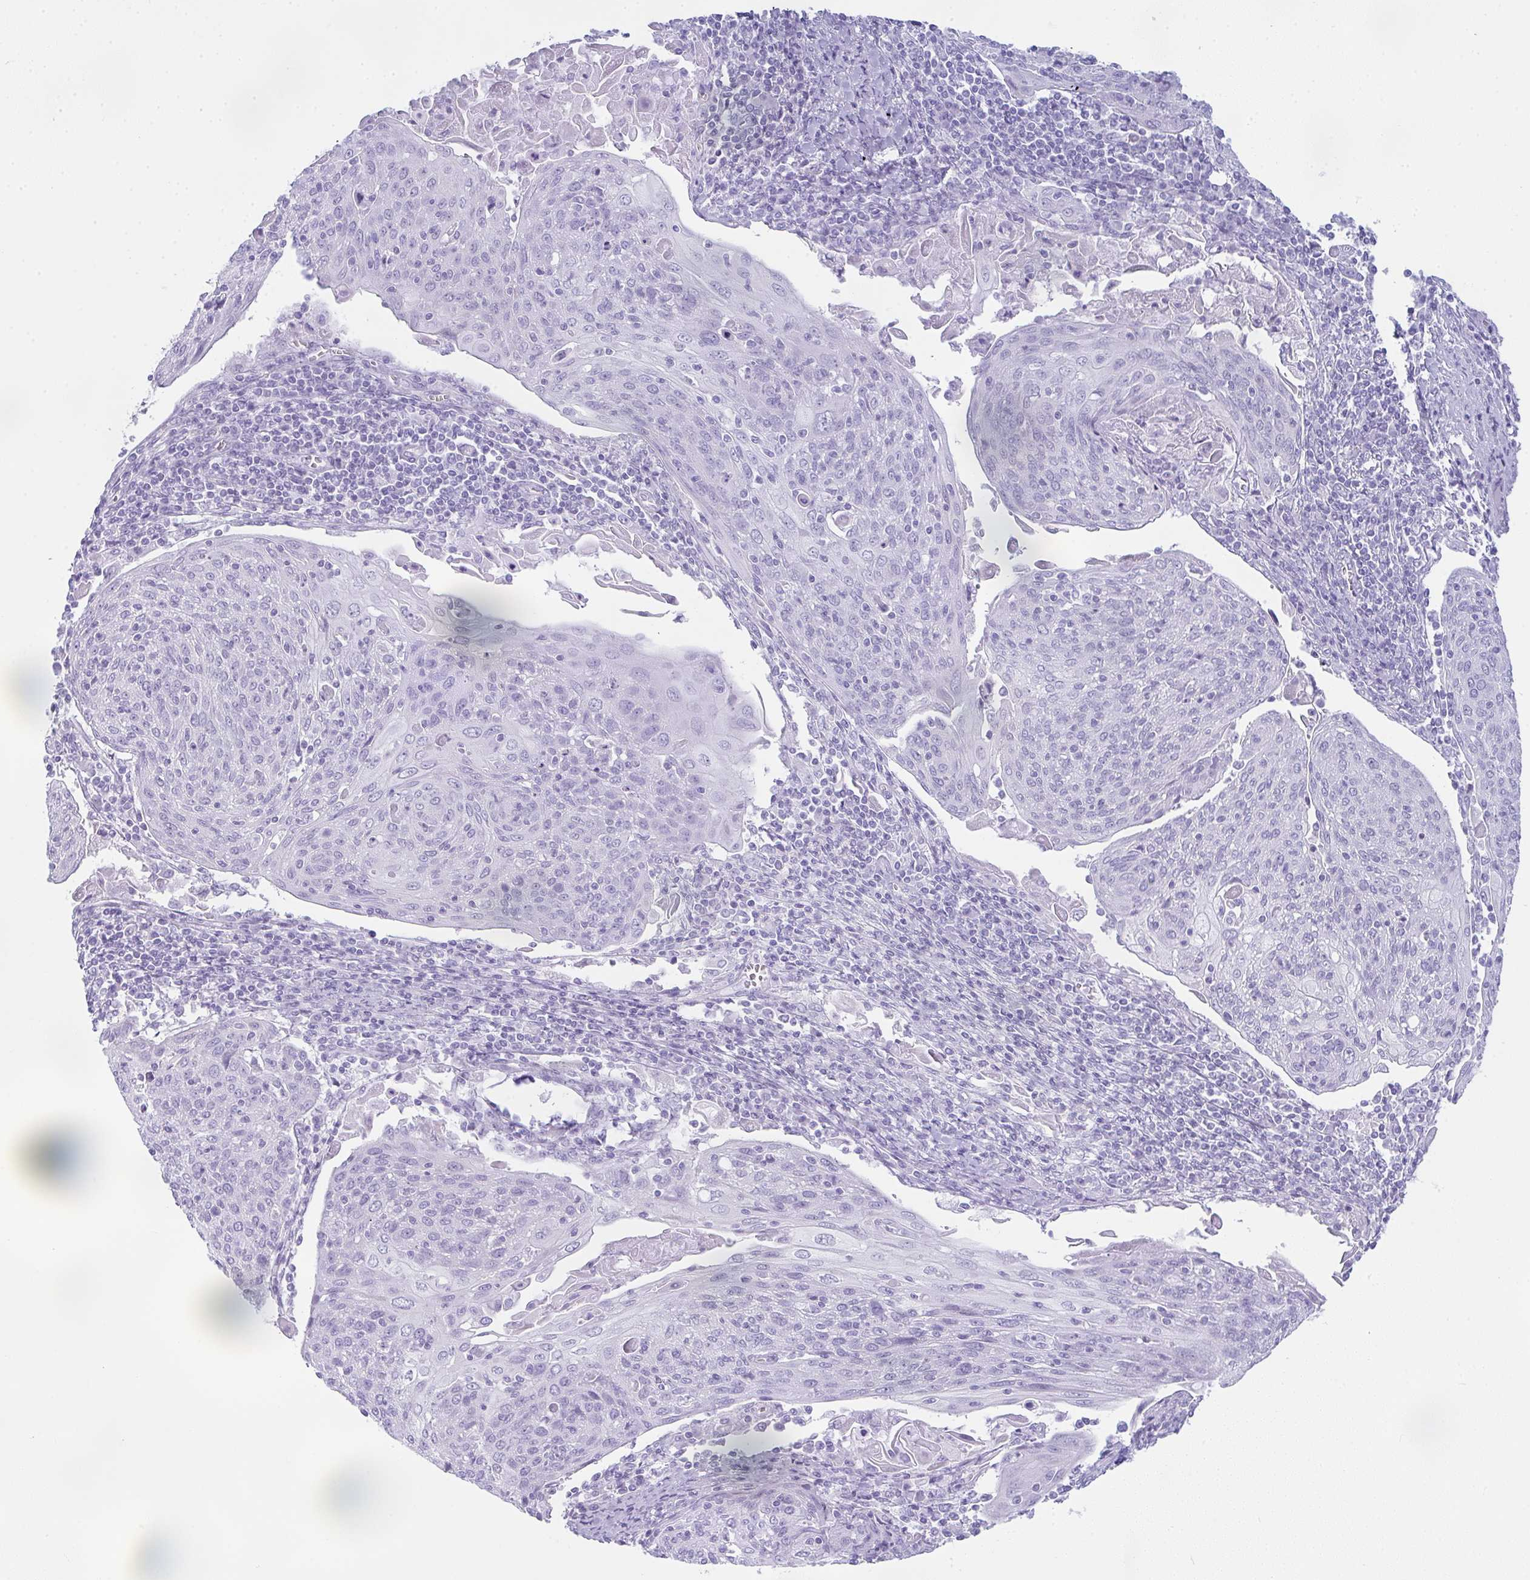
{"staining": {"intensity": "negative", "quantity": "none", "location": "none"}, "tissue": "cervical cancer", "cell_type": "Tumor cells", "image_type": "cancer", "snomed": [{"axis": "morphology", "description": "Squamous cell carcinoma, NOS"}, {"axis": "topography", "description": "Cervix"}], "caption": "DAB immunohistochemical staining of human cervical cancer displays no significant expression in tumor cells.", "gene": "RASL10A", "patient": {"sex": "female", "age": 67}}